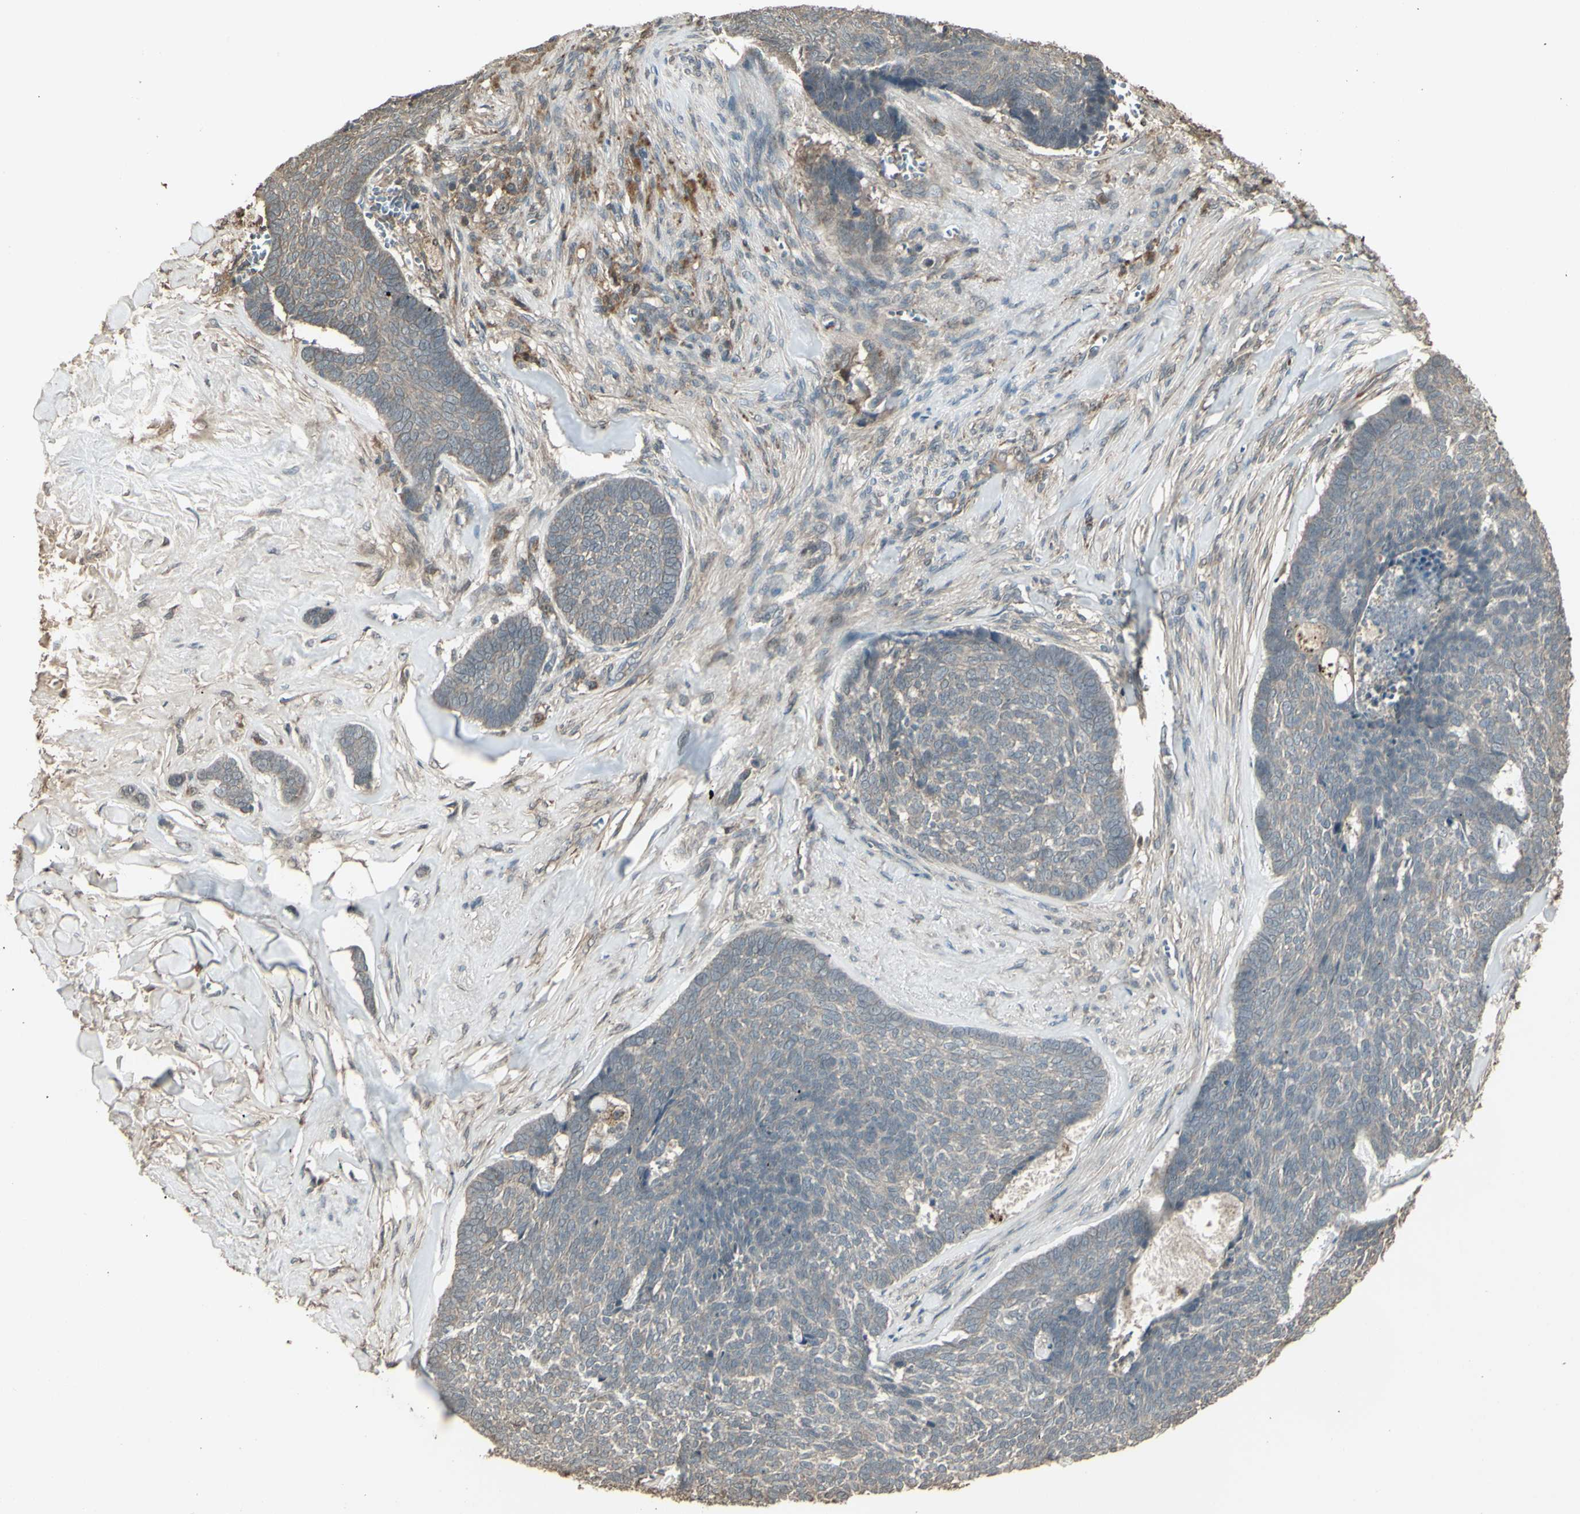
{"staining": {"intensity": "weak", "quantity": ">75%", "location": "cytoplasmic/membranous"}, "tissue": "skin cancer", "cell_type": "Tumor cells", "image_type": "cancer", "snomed": [{"axis": "morphology", "description": "Basal cell carcinoma"}, {"axis": "topography", "description": "Skin"}], "caption": "Human skin cancer stained for a protein (brown) displays weak cytoplasmic/membranous positive positivity in approximately >75% of tumor cells.", "gene": "GNAS", "patient": {"sex": "male", "age": 84}}